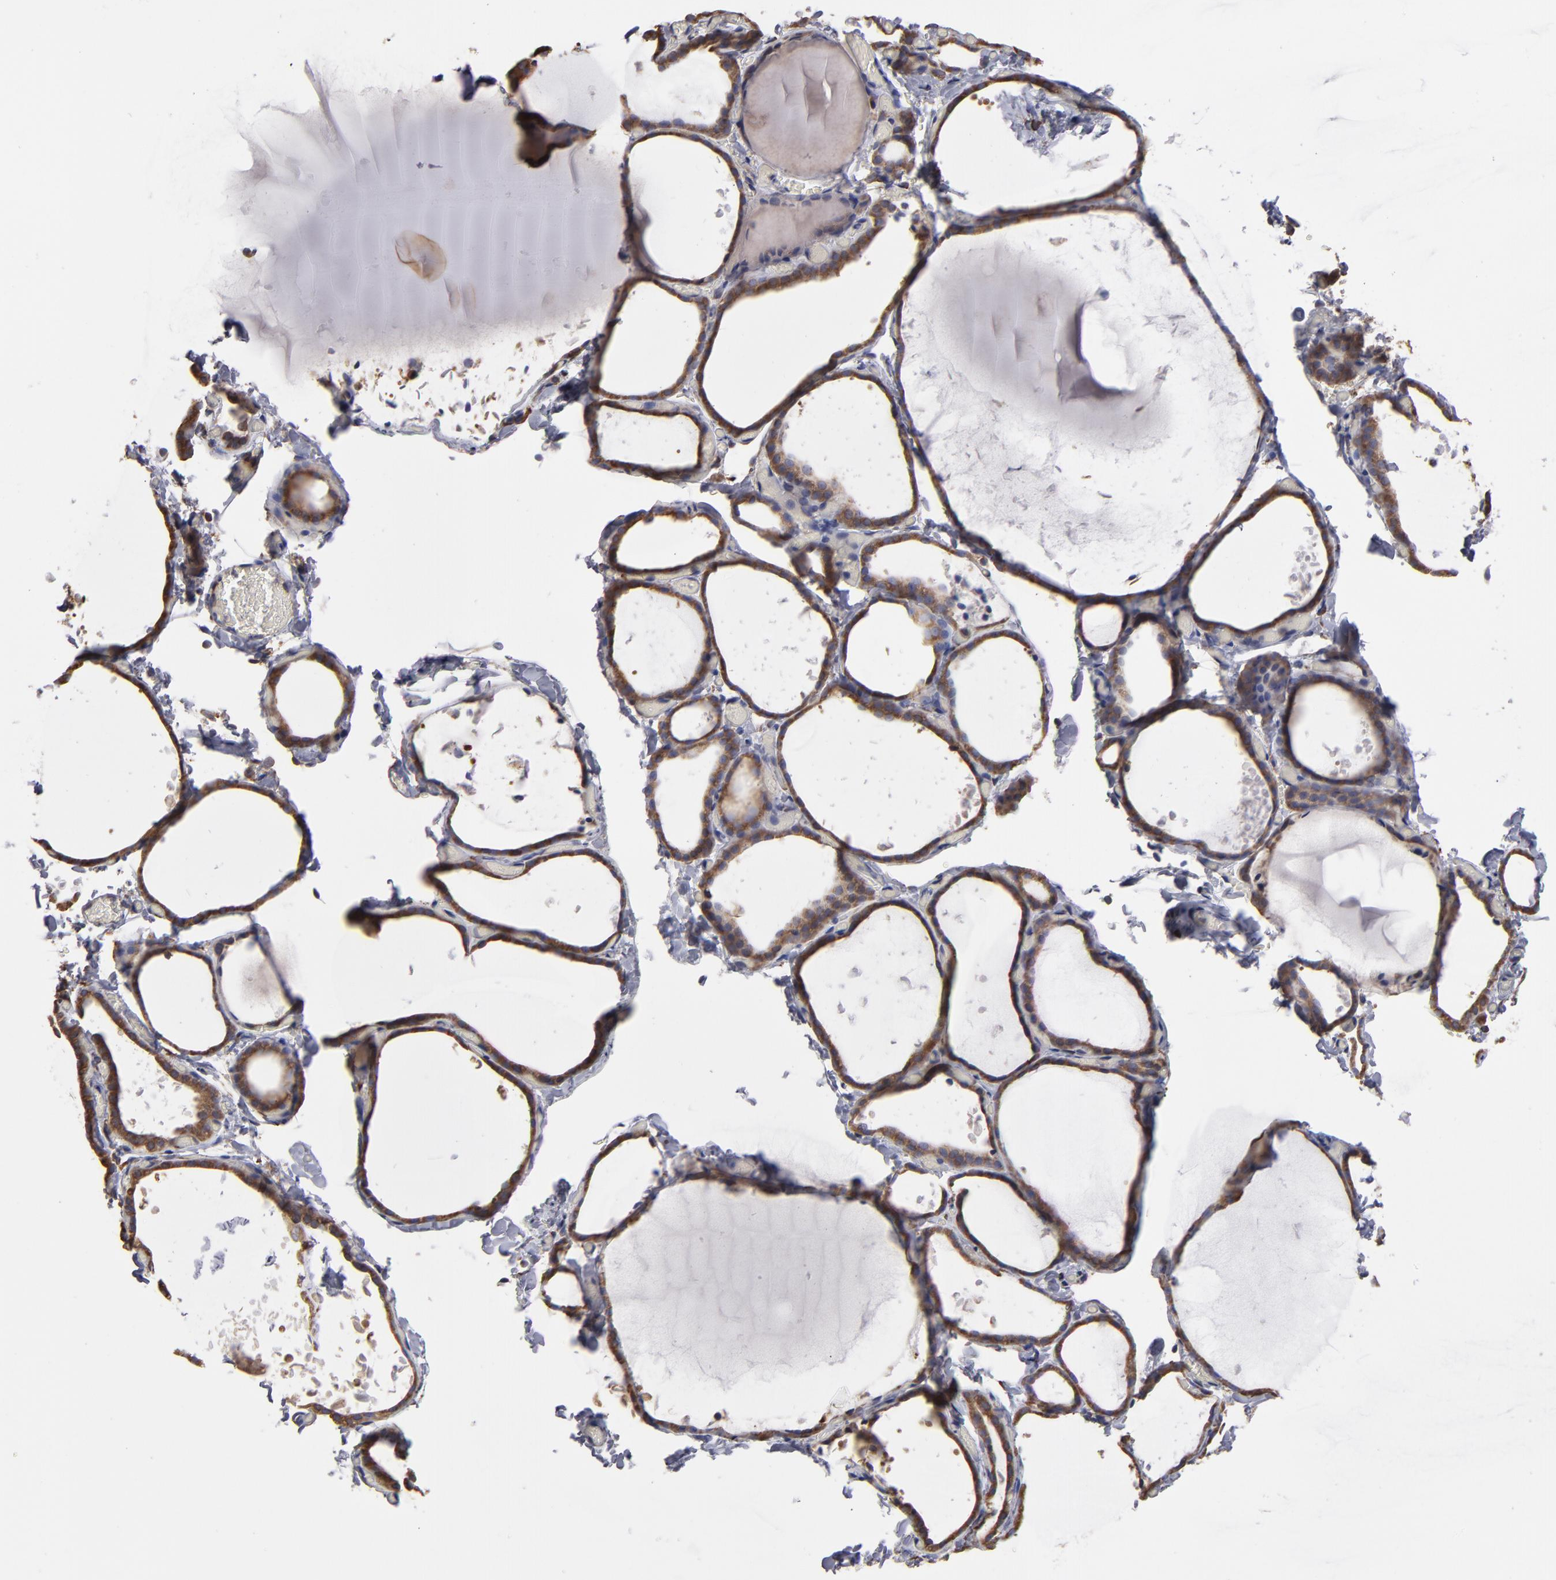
{"staining": {"intensity": "moderate", "quantity": ">75%", "location": "cytoplasmic/membranous"}, "tissue": "thyroid gland", "cell_type": "Glandular cells", "image_type": "normal", "snomed": [{"axis": "morphology", "description": "Normal tissue, NOS"}, {"axis": "topography", "description": "Thyroid gland"}], "caption": "Moderate cytoplasmic/membranous positivity for a protein is identified in approximately >75% of glandular cells of normal thyroid gland using immunohistochemistry (IHC).", "gene": "SND1", "patient": {"sex": "female", "age": 22}}